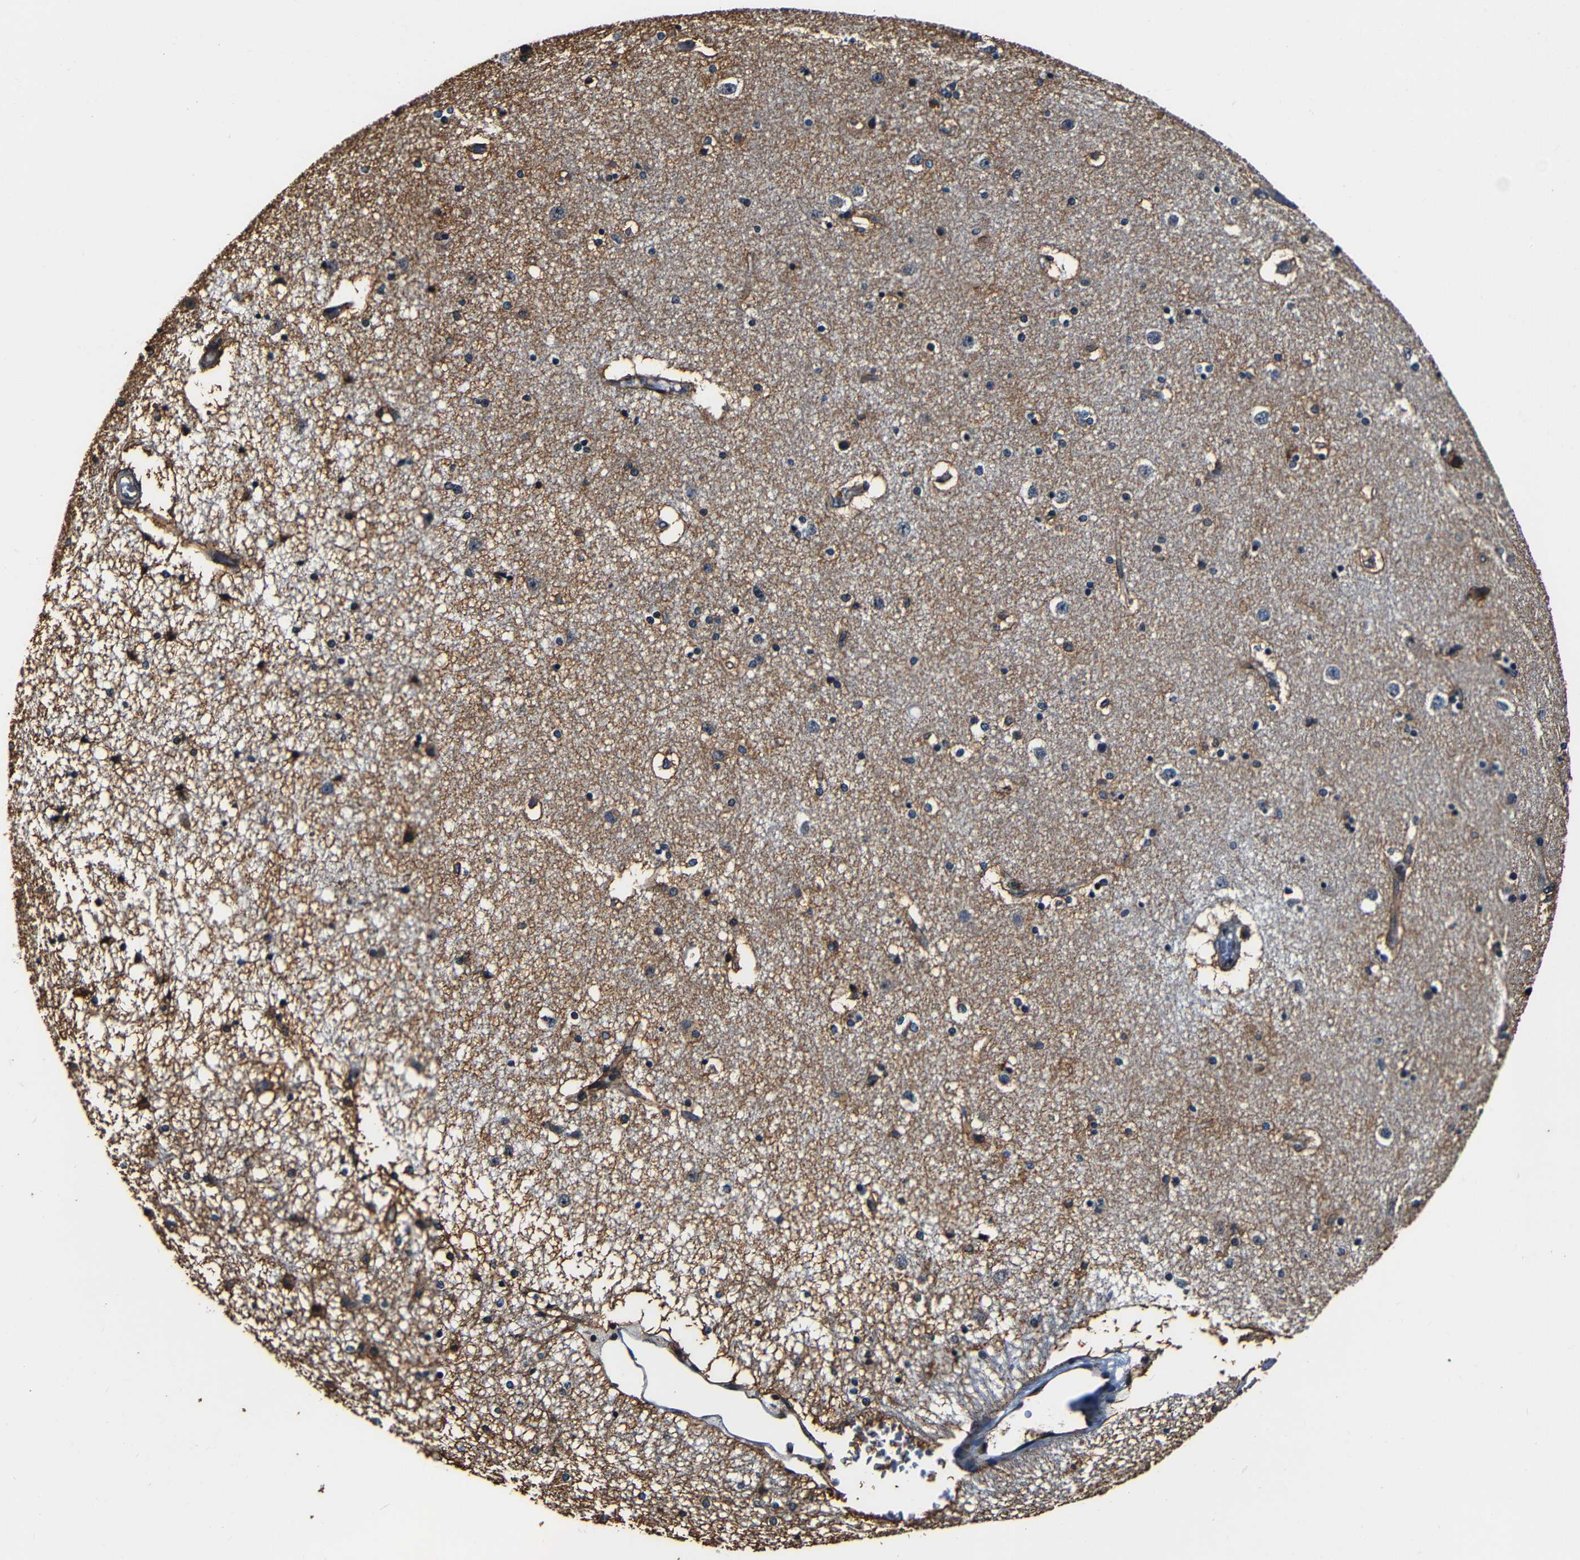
{"staining": {"intensity": "moderate", "quantity": "<25%", "location": "cytoplasmic/membranous"}, "tissue": "caudate", "cell_type": "Glial cells", "image_type": "normal", "snomed": [{"axis": "morphology", "description": "Normal tissue, NOS"}, {"axis": "topography", "description": "Lateral ventricle wall"}], "caption": "A histopathology image of human caudate stained for a protein reveals moderate cytoplasmic/membranous brown staining in glial cells.", "gene": "NCBP3", "patient": {"sex": "female", "age": 54}}